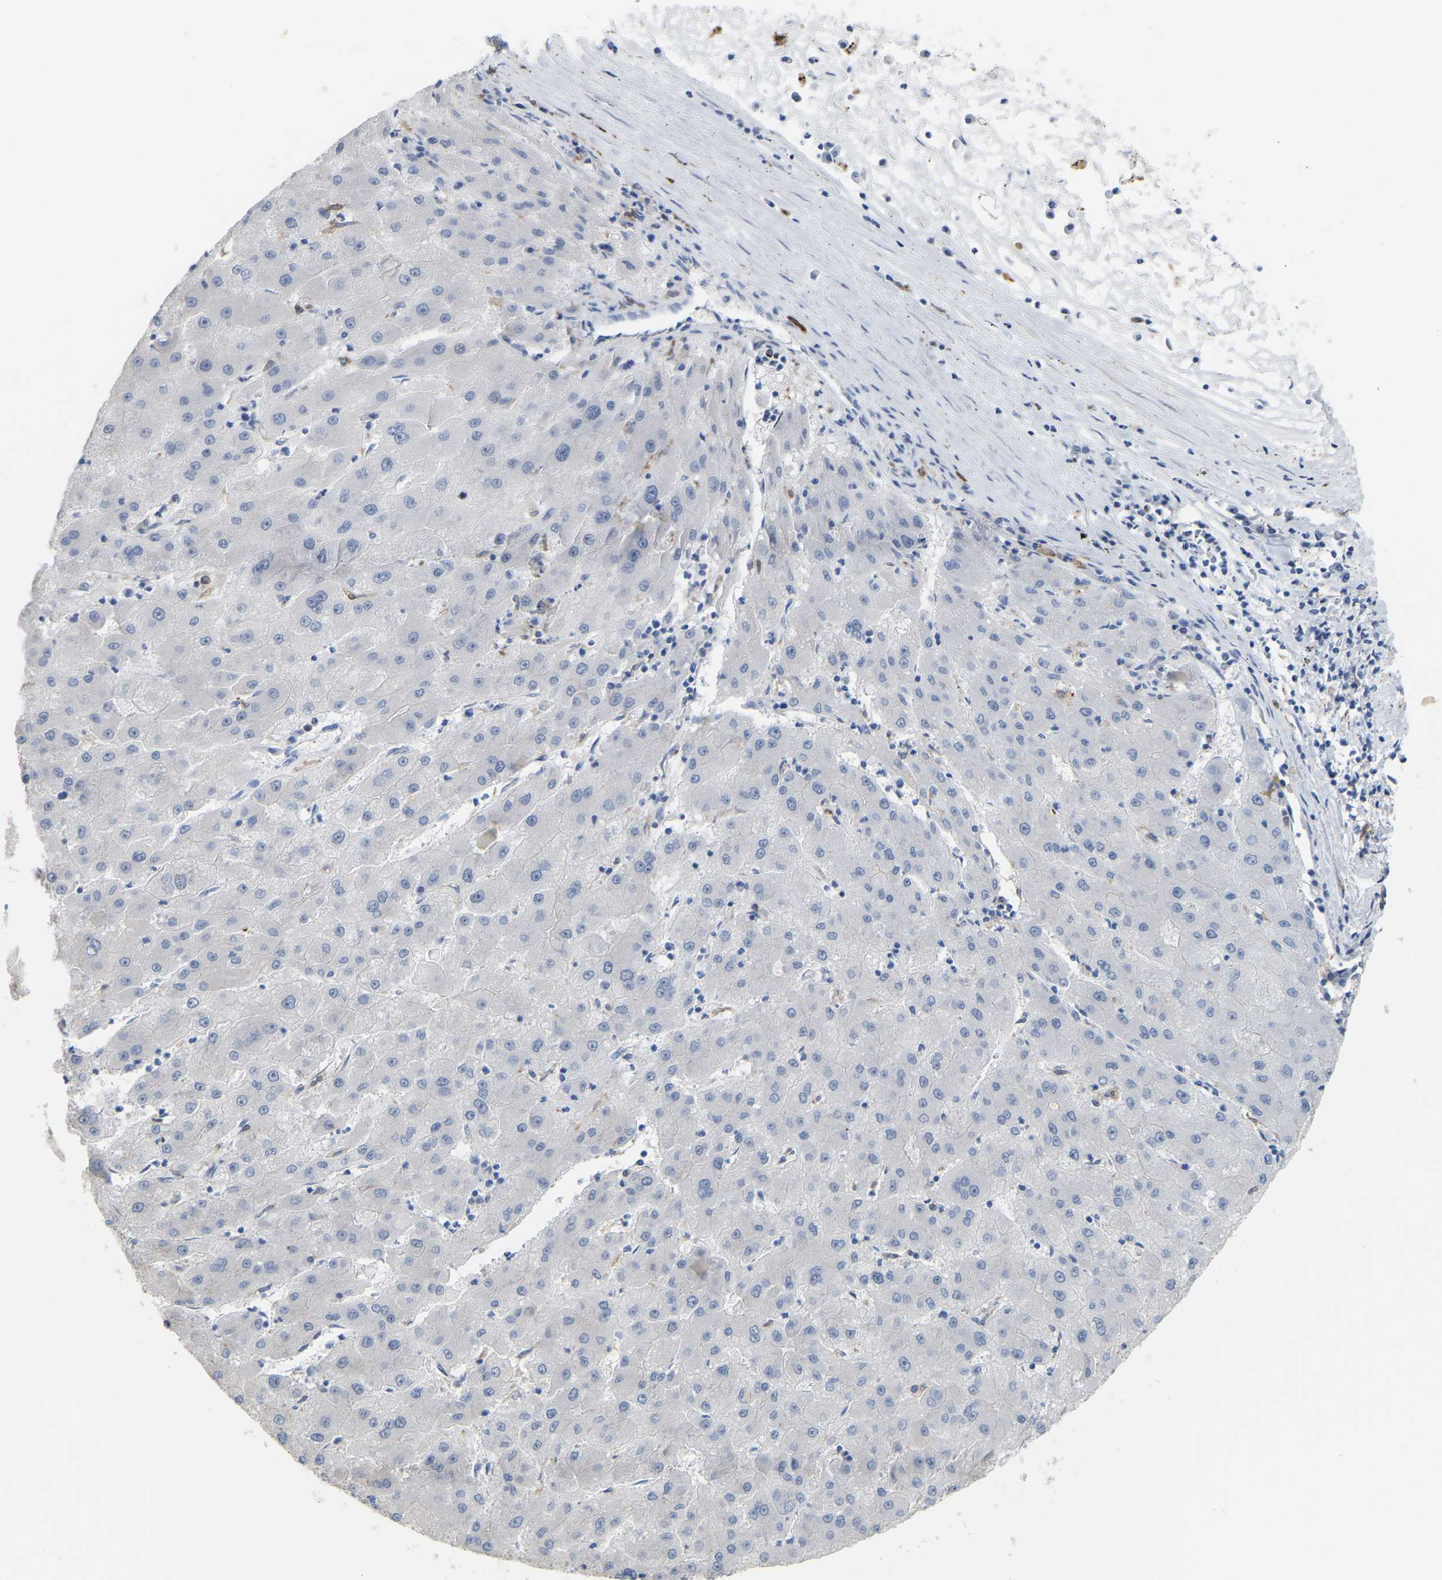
{"staining": {"intensity": "negative", "quantity": "none", "location": "none"}, "tissue": "liver cancer", "cell_type": "Tumor cells", "image_type": "cancer", "snomed": [{"axis": "morphology", "description": "Carcinoma, Hepatocellular, NOS"}, {"axis": "topography", "description": "Liver"}], "caption": "This histopathology image is of liver hepatocellular carcinoma stained with immunohistochemistry to label a protein in brown with the nuclei are counter-stained blue. There is no expression in tumor cells.", "gene": "PTGS1", "patient": {"sex": "male", "age": 72}}